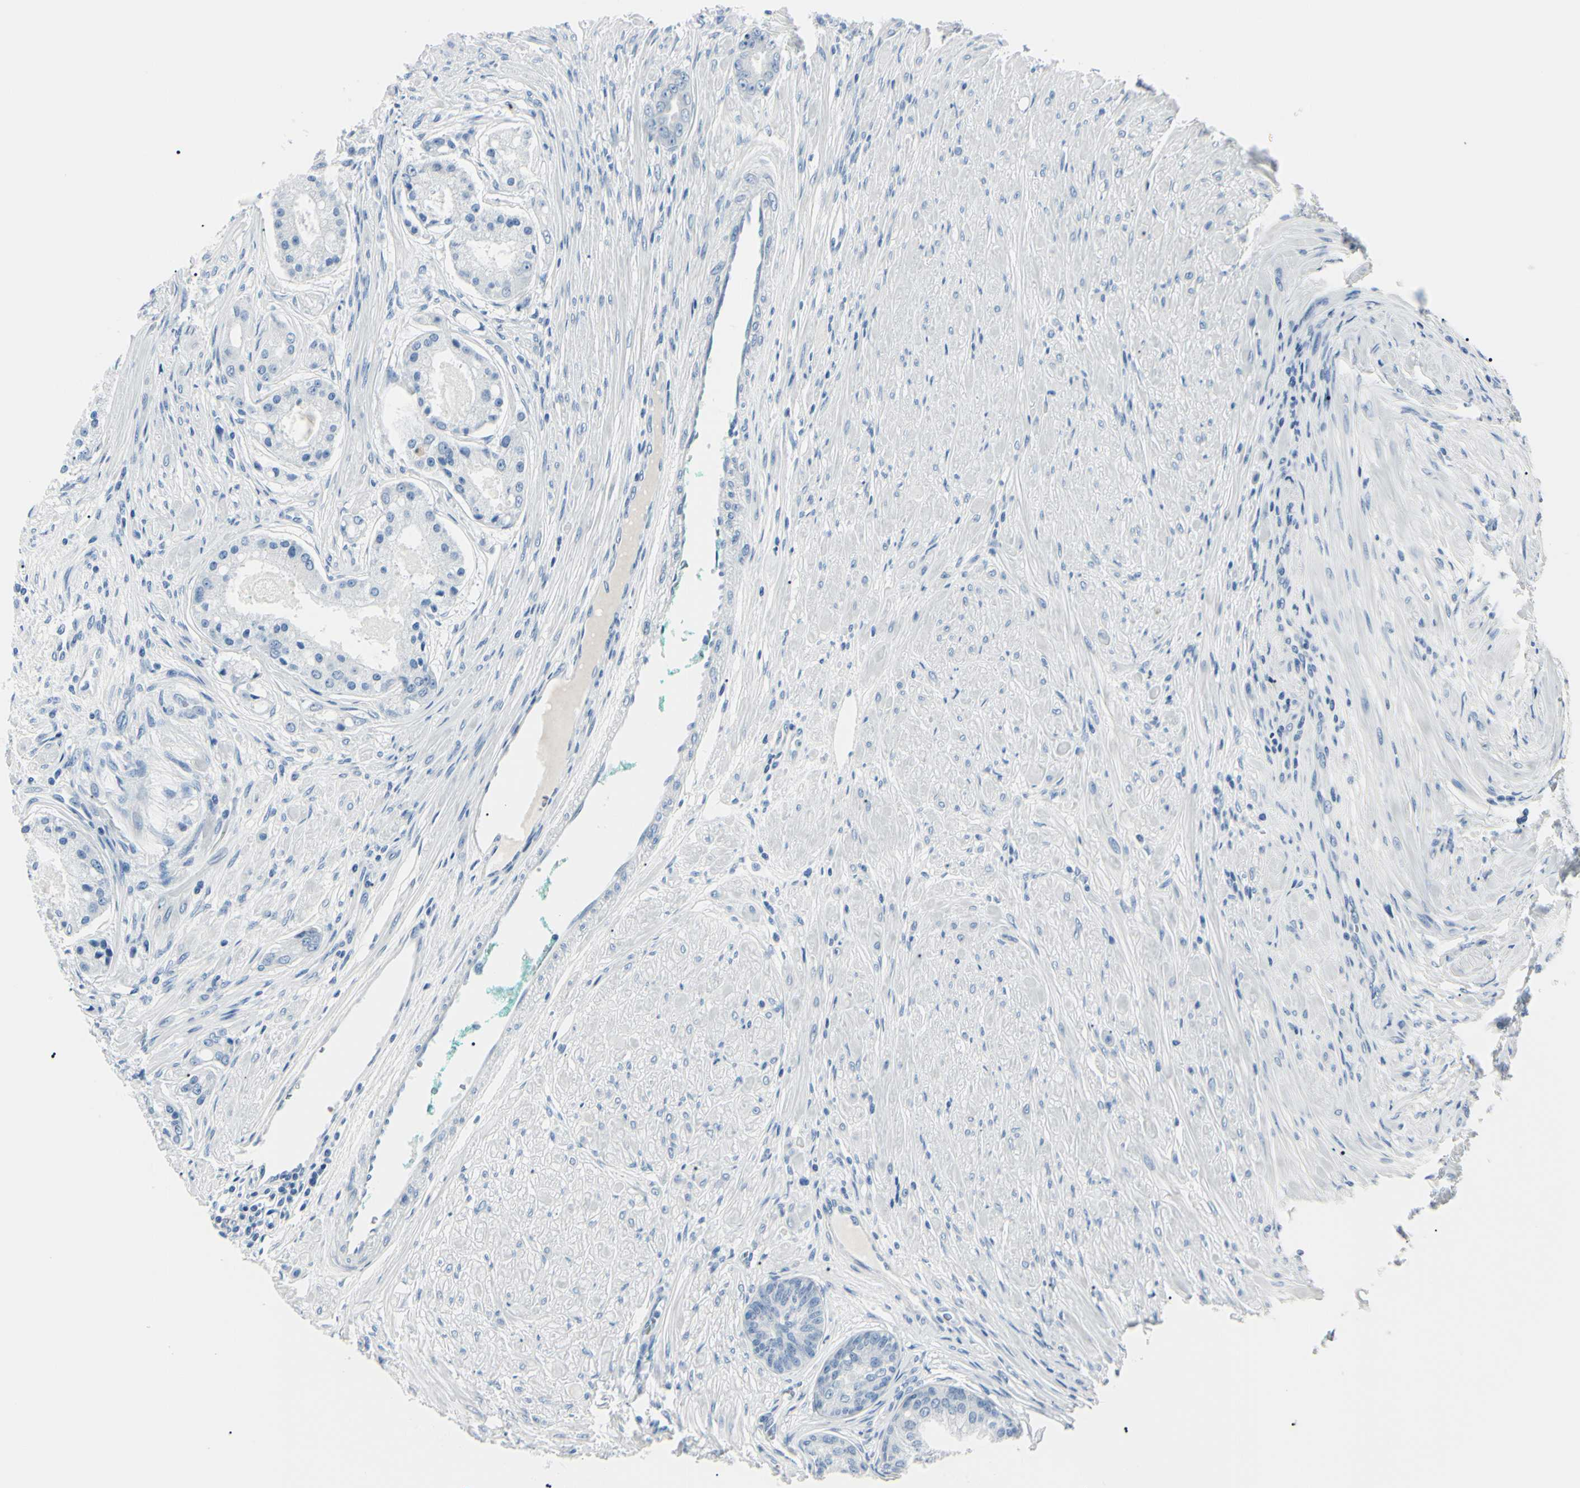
{"staining": {"intensity": "negative", "quantity": "none", "location": "none"}, "tissue": "prostate cancer", "cell_type": "Tumor cells", "image_type": "cancer", "snomed": [{"axis": "morphology", "description": "Adenocarcinoma, High grade"}, {"axis": "topography", "description": "Prostate"}], "caption": "A histopathology image of prostate adenocarcinoma (high-grade) stained for a protein displays no brown staining in tumor cells.", "gene": "CA2", "patient": {"sex": "male", "age": 59}}